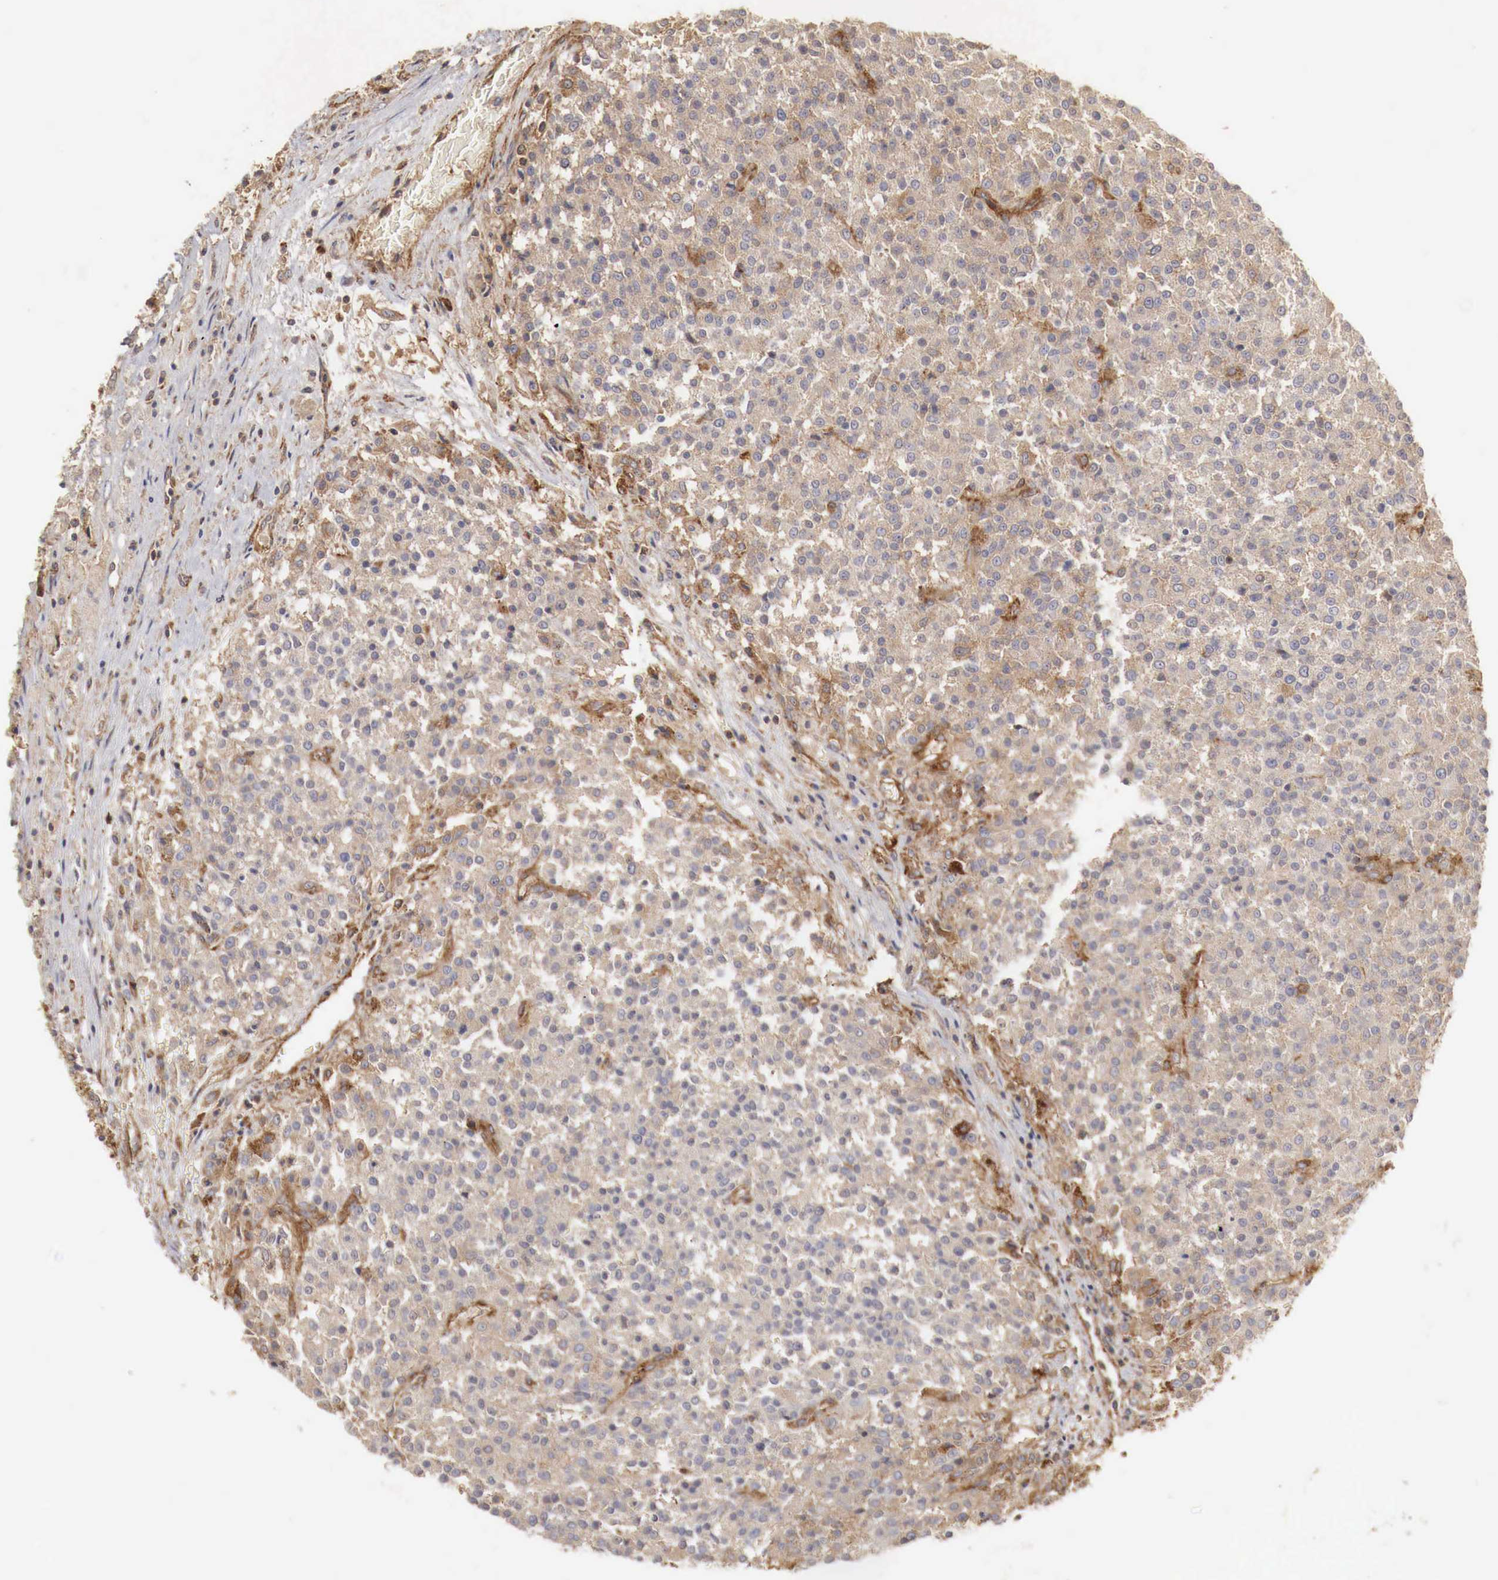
{"staining": {"intensity": "weak", "quantity": ">75%", "location": "cytoplasmic/membranous"}, "tissue": "testis cancer", "cell_type": "Tumor cells", "image_type": "cancer", "snomed": [{"axis": "morphology", "description": "Seminoma, NOS"}, {"axis": "topography", "description": "Testis"}], "caption": "IHC image of testis seminoma stained for a protein (brown), which reveals low levels of weak cytoplasmic/membranous expression in approximately >75% of tumor cells.", "gene": "ARMCX4", "patient": {"sex": "male", "age": 59}}